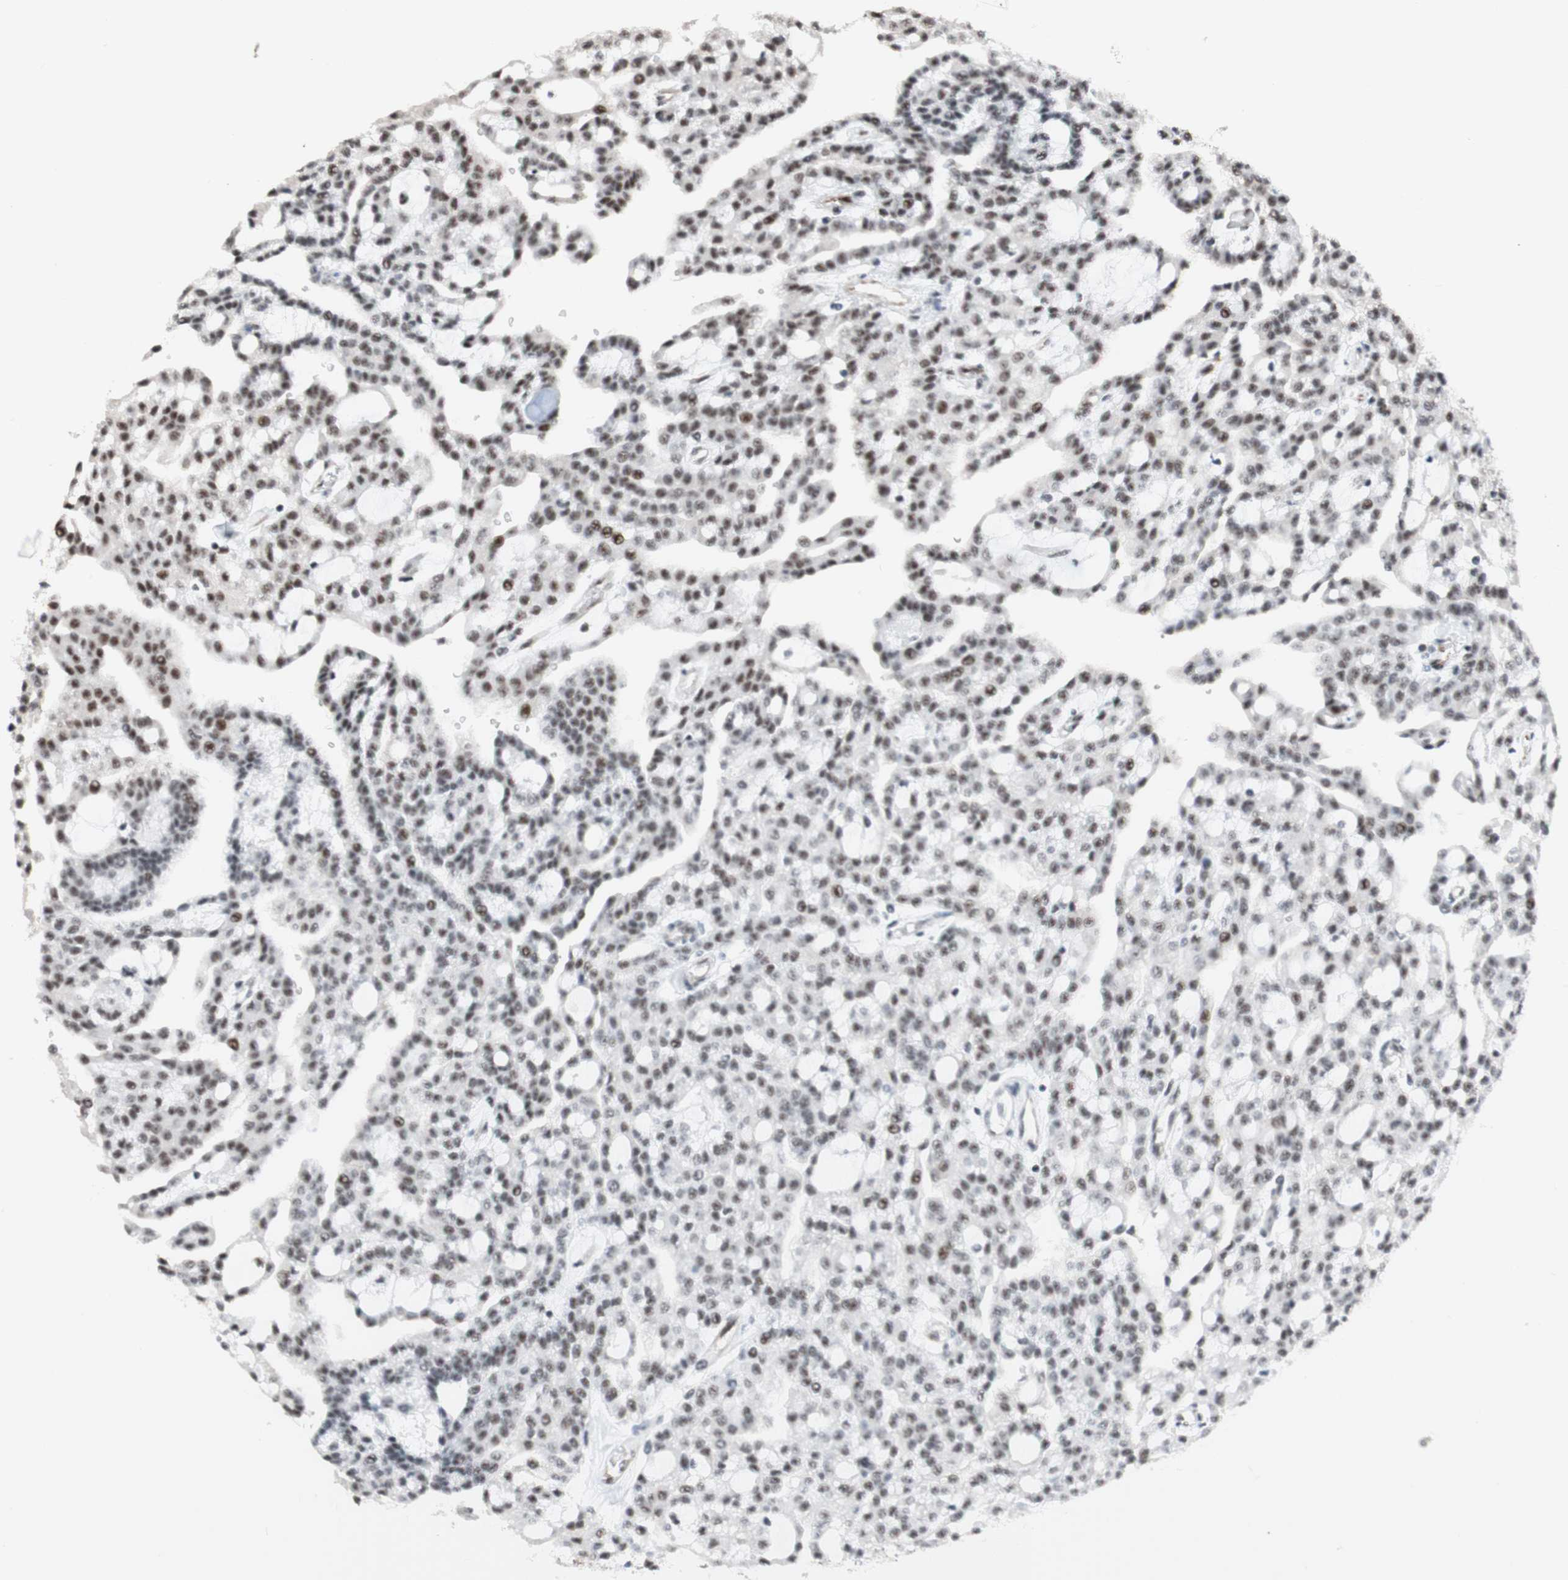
{"staining": {"intensity": "moderate", "quantity": "25%-75%", "location": "nuclear"}, "tissue": "renal cancer", "cell_type": "Tumor cells", "image_type": "cancer", "snomed": [{"axis": "morphology", "description": "Adenocarcinoma, NOS"}, {"axis": "topography", "description": "Kidney"}], "caption": "Moderate nuclear protein staining is present in approximately 25%-75% of tumor cells in renal adenocarcinoma.", "gene": "SAP18", "patient": {"sex": "male", "age": 63}}